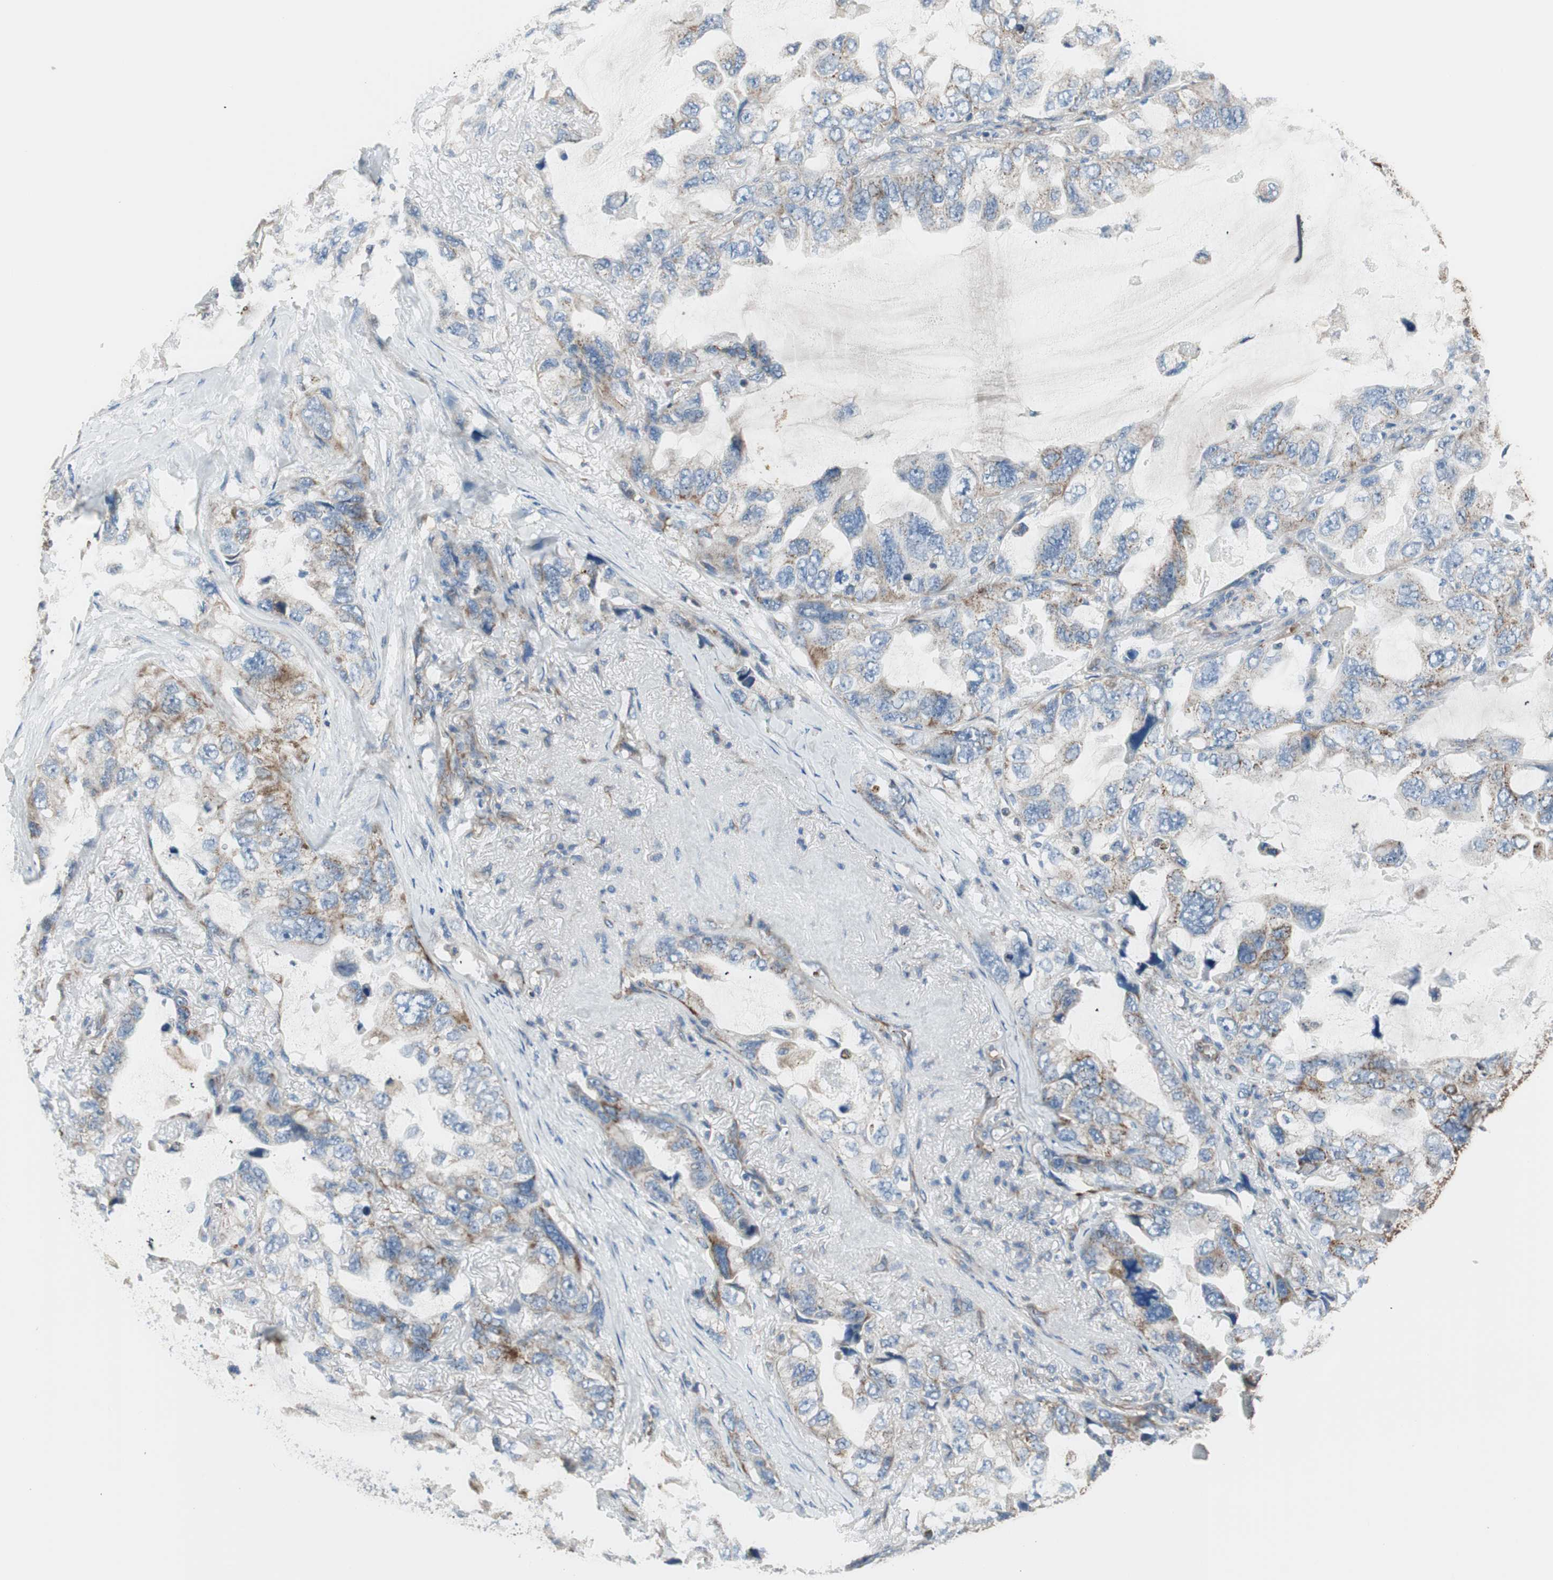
{"staining": {"intensity": "weak", "quantity": "25%-75%", "location": "cytoplasmic/membranous"}, "tissue": "lung cancer", "cell_type": "Tumor cells", "image_type": "cancer", "snomed": [{"axis": "morphology", "description": "Squamous cell carcinoma, NOS"}, {"axis": "topography", "description": "Lung"}], "caption": "High-power microscopy captured an immunohistochemistry (IHC) image of squamous cell carcinoma (lung), revealing weak cytoplasmic/membranous staining in about 25%-75% of tumor cells. (Brightfield microscopy of DAB IHC at high magnification).", "gene": "SRCIN1", "patient": {"sex": "female", "age": 73}}